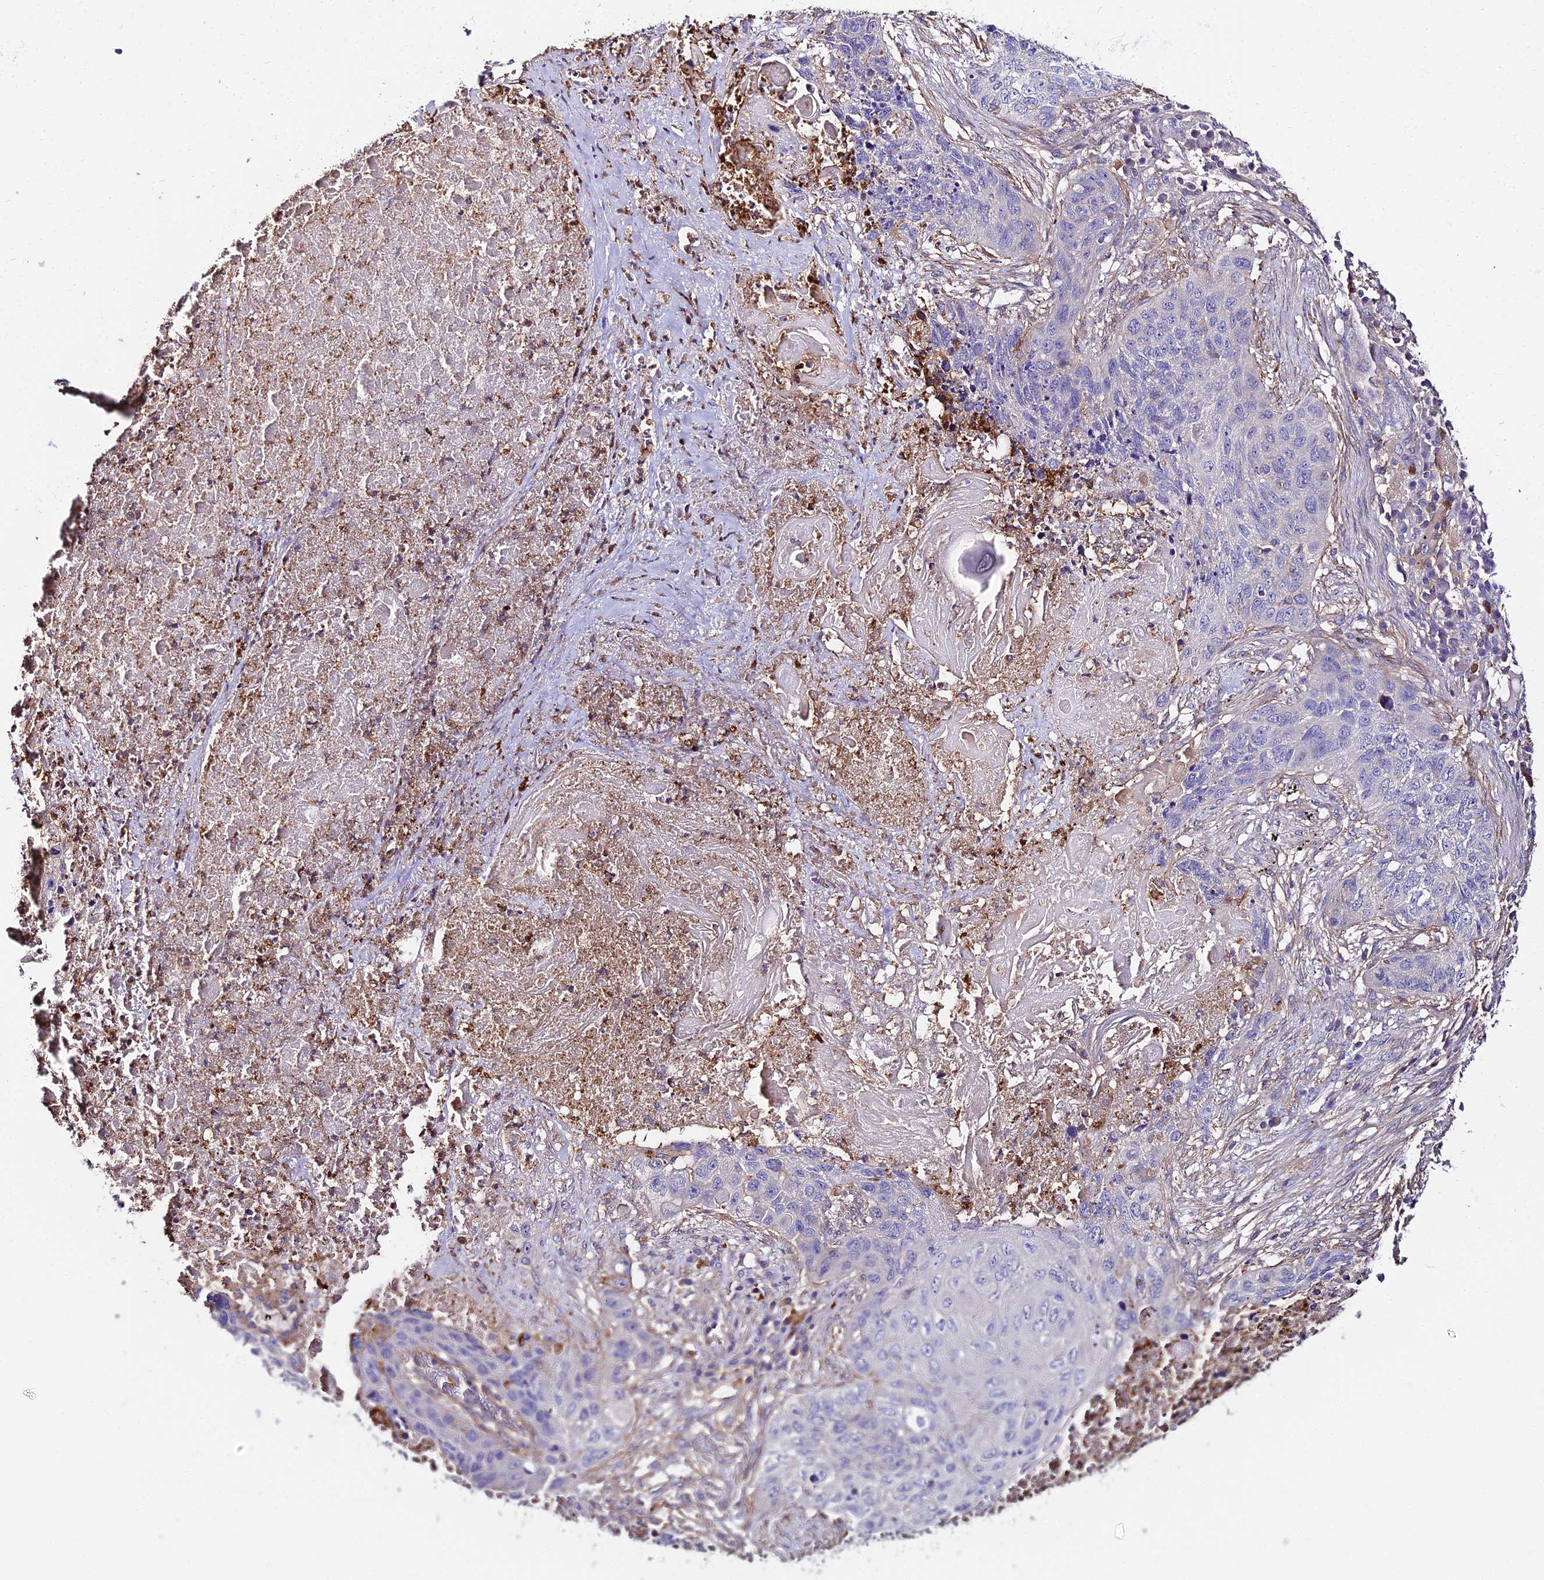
{"staining": {"intensity": "negative", "quantity": "none", "location": "none"}, "tissue": "lung cancer", "cell_type": "Tumor cells", "image_type": "cancer", "snomed": [{"axis": "morphology", "description": "Squamous cell carcinoma, NOS"}, {"axis": "topography", "description": "Lung"}], "caption": "Image shows no significant protein positivity in tumor cells of lung squamous cell carcinoma.", "gene": "GLYAT", "patient": {"sex": "female", "age": 63}}